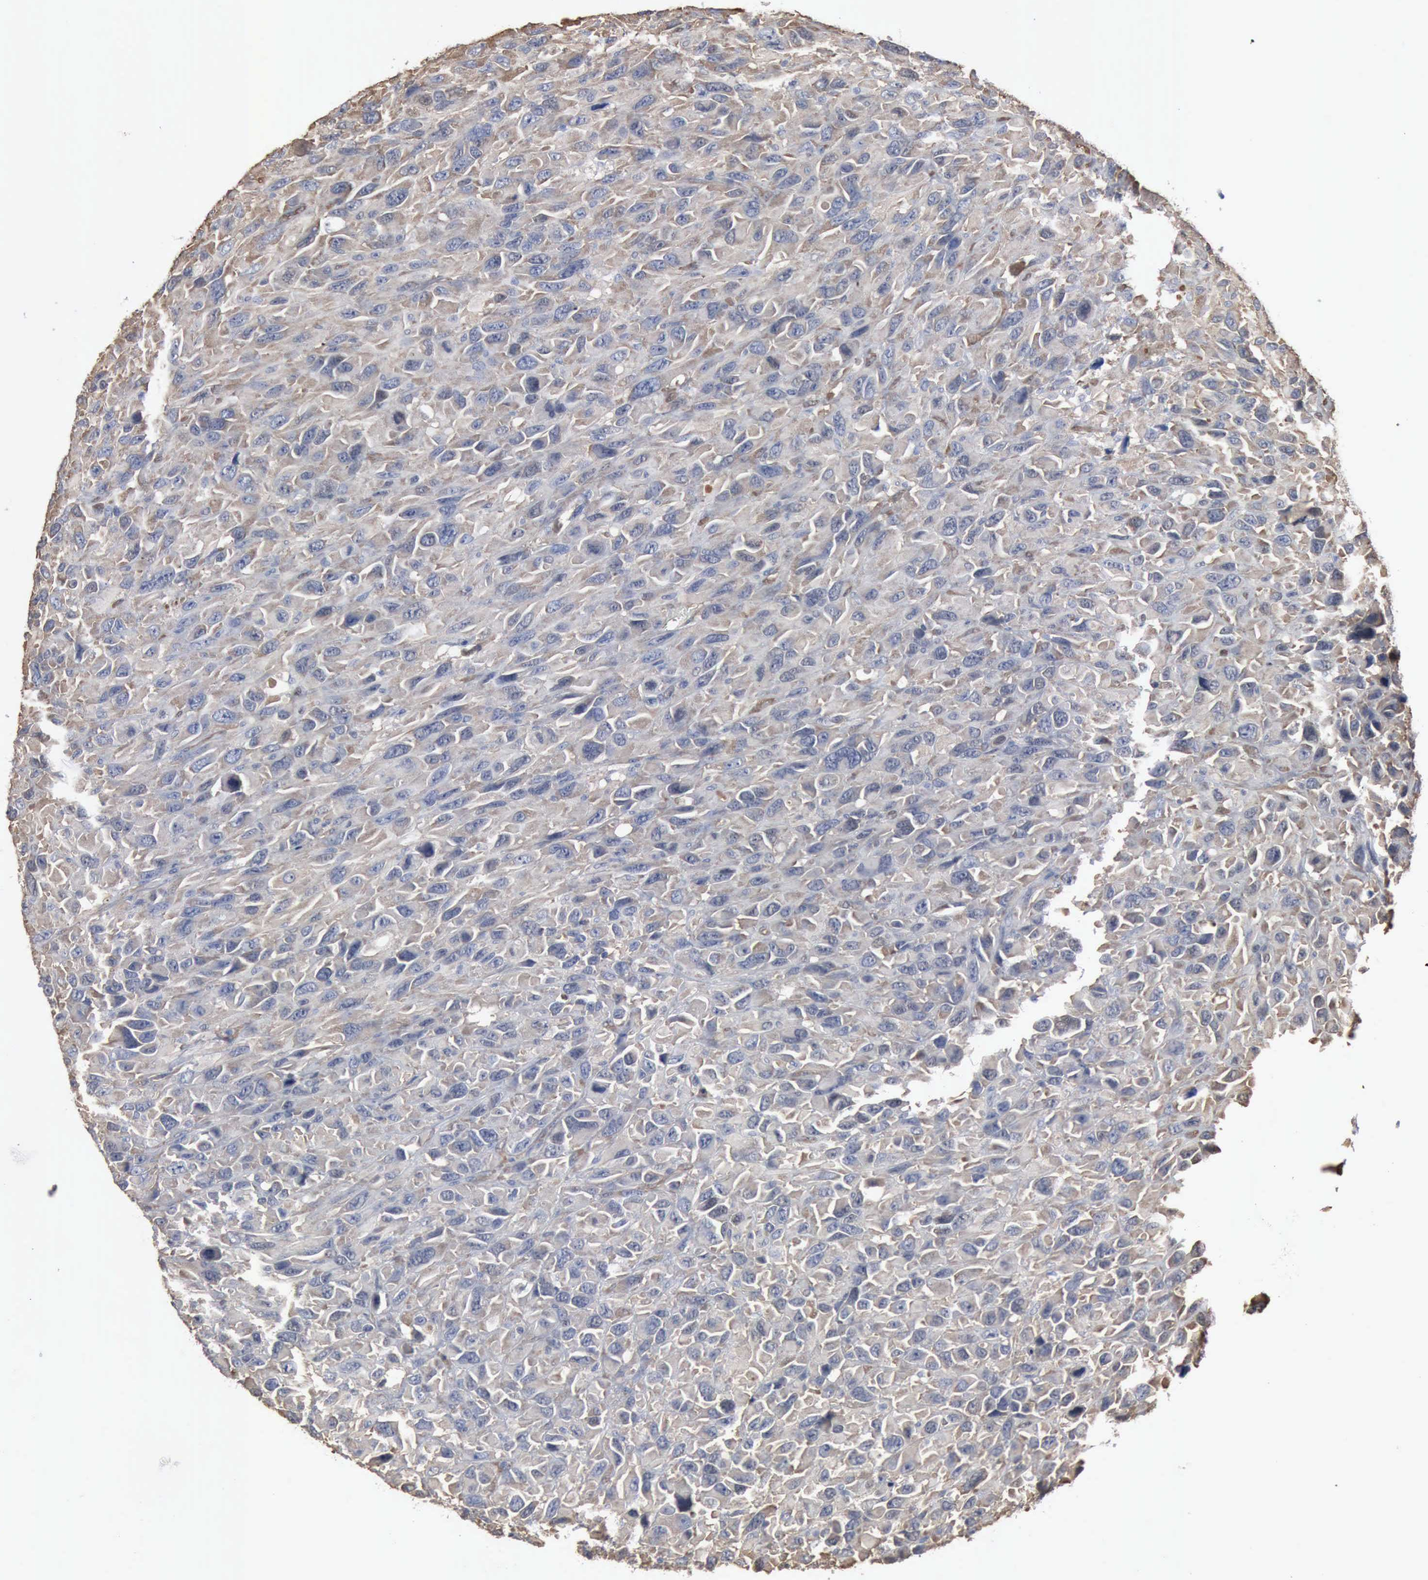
{"staining": {"intensity": "weak", "quantity": ">75%", "location": "cytoplasmic/membranous"}, "tissue": "renal cancer", "cell_type": "Tumor cells", "image_type": "cancer", "snomed": [{"axis": "morphology", "description": "Adenocarcinoma, NOS"}, {"axis": "topography", "description": "Kidney"}], "caption": "Approximately >75% of tumor cells in adenocarcinoma (renal) exhibit weak cytoplasmic/membranous protein positivity as visualized by brown immunohistochemical staining.", "gene": "FSCN1", "patient": {"sex": "male", "age": 79}}